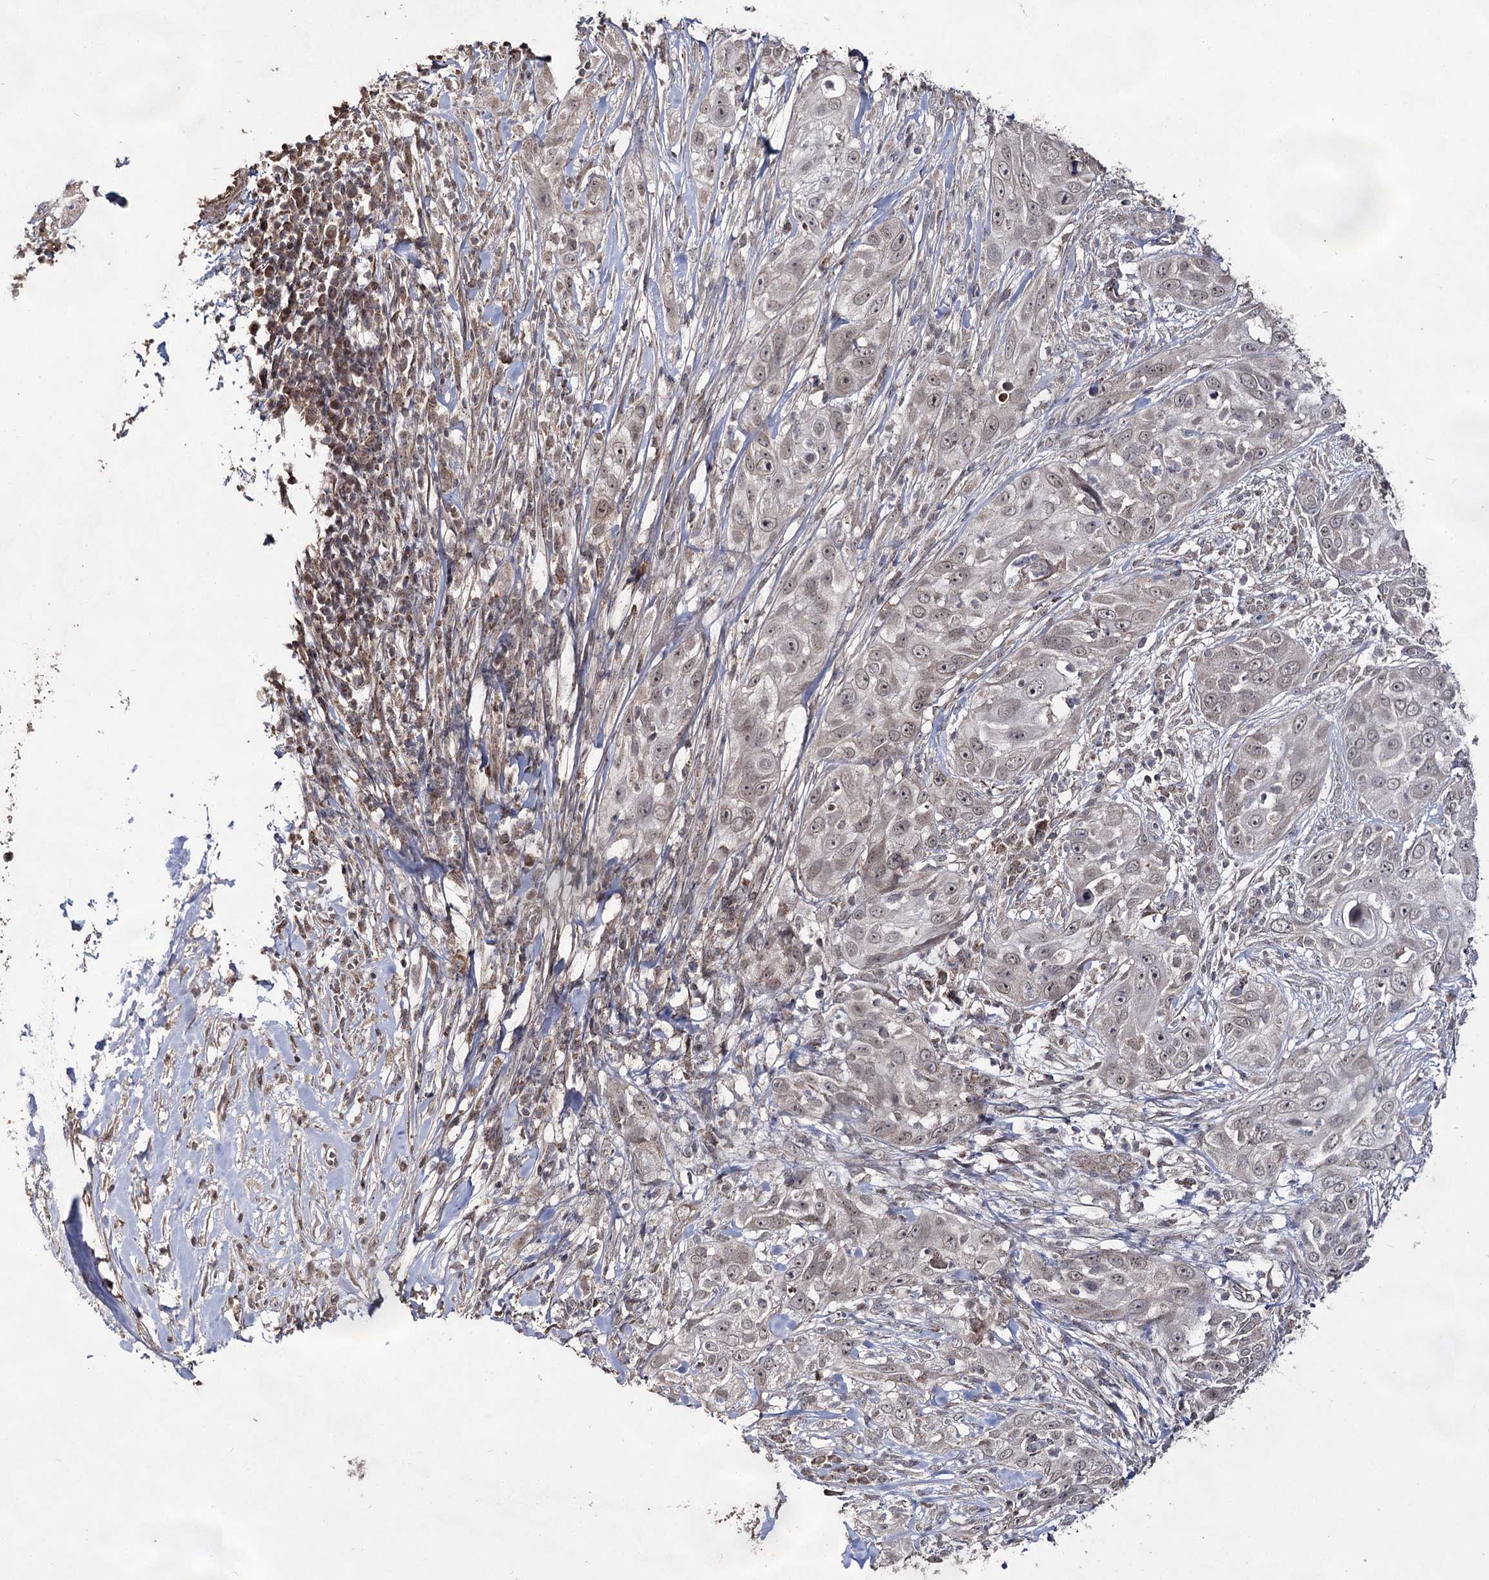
{"staining": {"intensity": "negative", "quantity": "none", "location": "none"}, "tissue": "skin cancer", "cell_type": "Tumor cells", "image_type": "cancer", "snomed": [{"axis": "morphology", "description": "Squamous cell carcinoma, NOS"}, {"axis": "topography", "description": "Skin"}], "caption": "Tumor cells are negative for brown protein staining in squamous cell carcinoma (skin). (DAB immunohistochemistry (IHC), high magnification).", "gene": "ACTR6", "patient": {"sex": "female", "age": 44}}